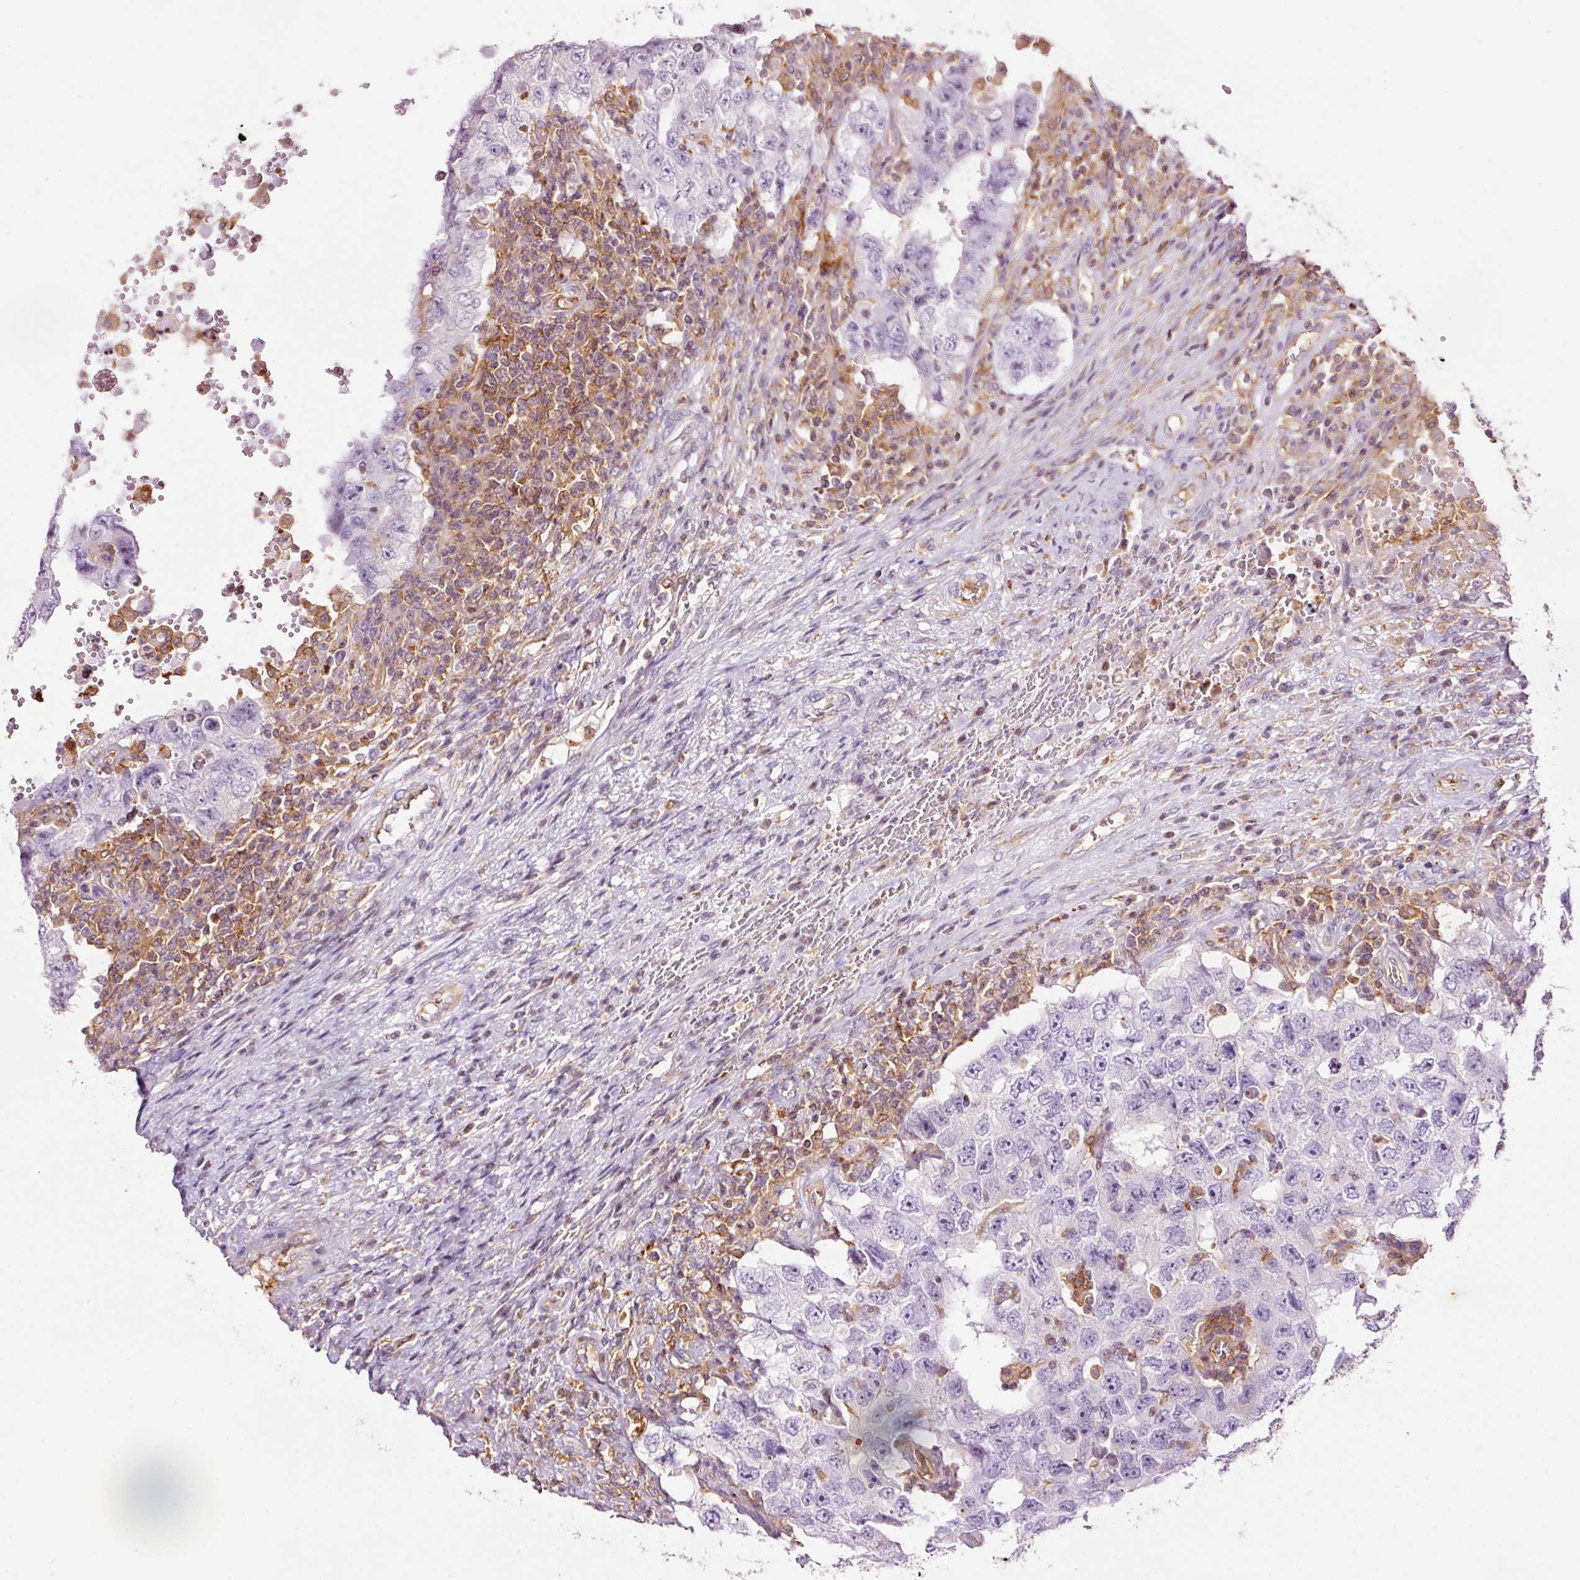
{"staining": {"intensity": "negative", "quantity": "none", "location": "none"}, "tissue": "testis cancer", "cell_type": "Tumor cells", "image_type": "cancer", "snomed": [{"axis": "morphology", "description": "Carcinoma, Embryonal, NOS"}, {"axis": "topography", "description": "Testis"}], "caption": "This is a photomicrograph of IHC staining of testis embryonal carcinoma, which shows no staining in tumor cells.", "gene": "SCNM1", "patient": {"sex": "male", "age": 26}}